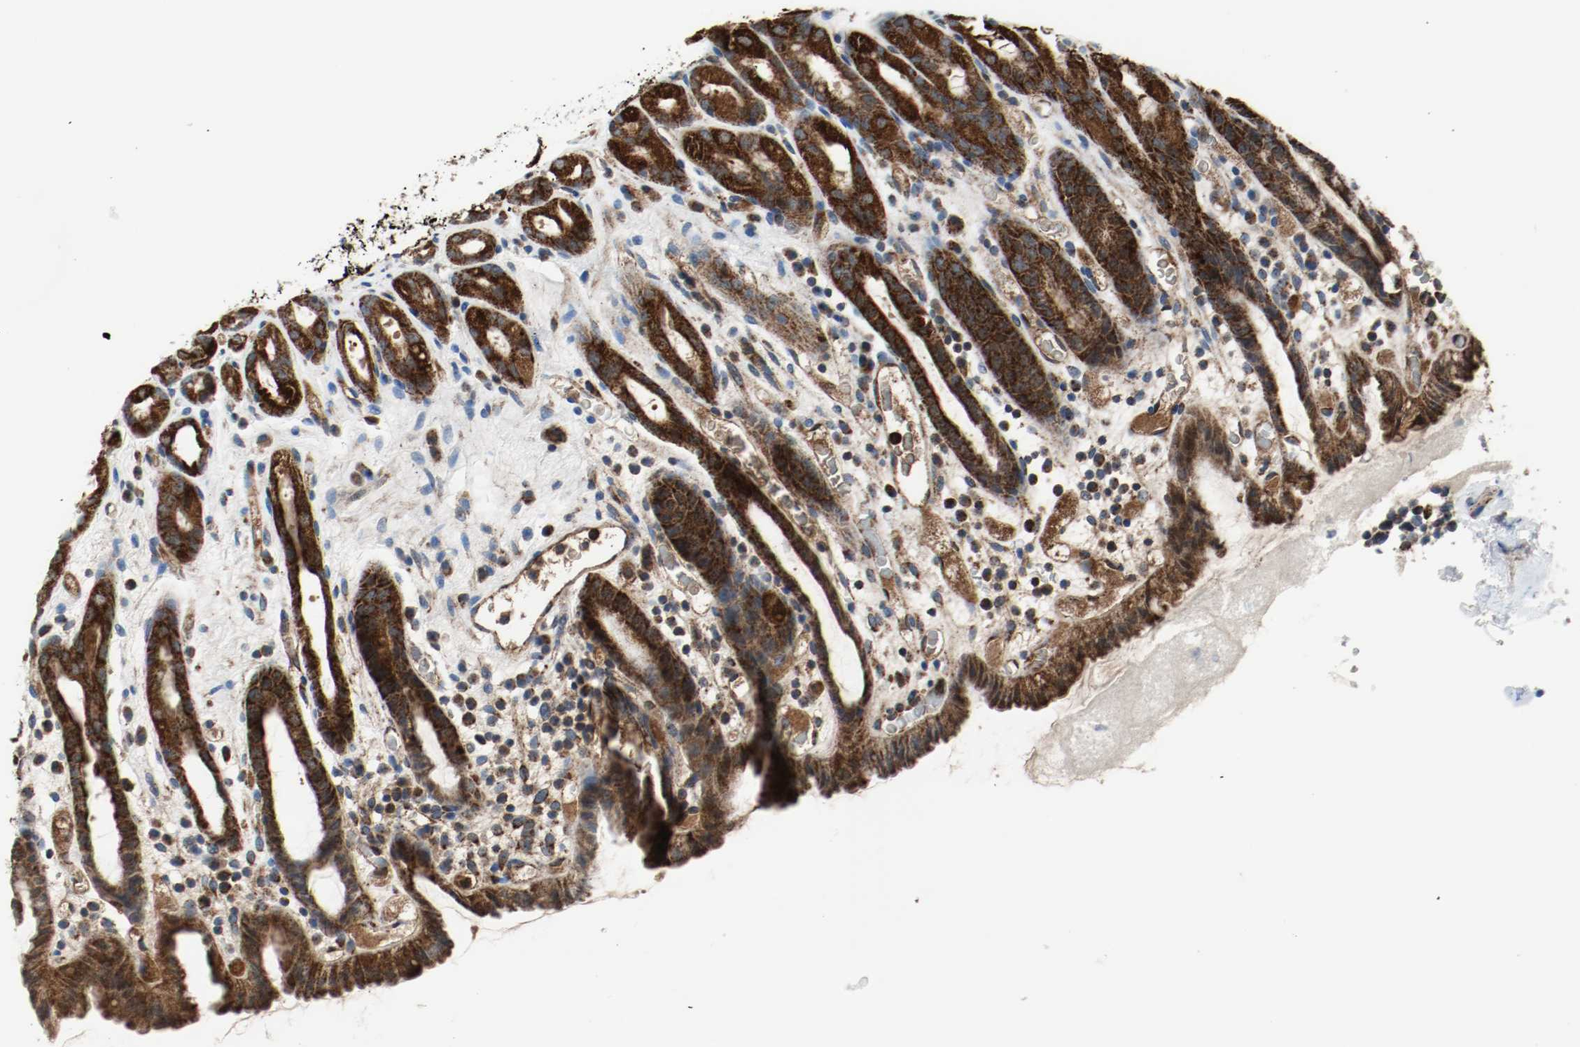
{"staining": {"intensity": "strong", "quantity": ">75%", "location": "cytoplasmic/membranous"}, "tissue": "stomach", "cell_type": "Glandular cells", "image_type": "normal", "snomed": [{"axis": "morphology", "description": "Normal tissue, NOS"}, {"axis": "topography", "description": "Stomach, upper"}], "caption": "Glandular cells demonstrate strong cytoplasmic/membranous staining in about >75% of cells in normal stomach. (Stains: DAB (3,3'-diaminobenzidine) in brown, nuclei in blue, Microscopy: brightfield microscopy at high magnification).", "gene": "TXNRD1", "patient": {"sex": "male", "age": 68}}